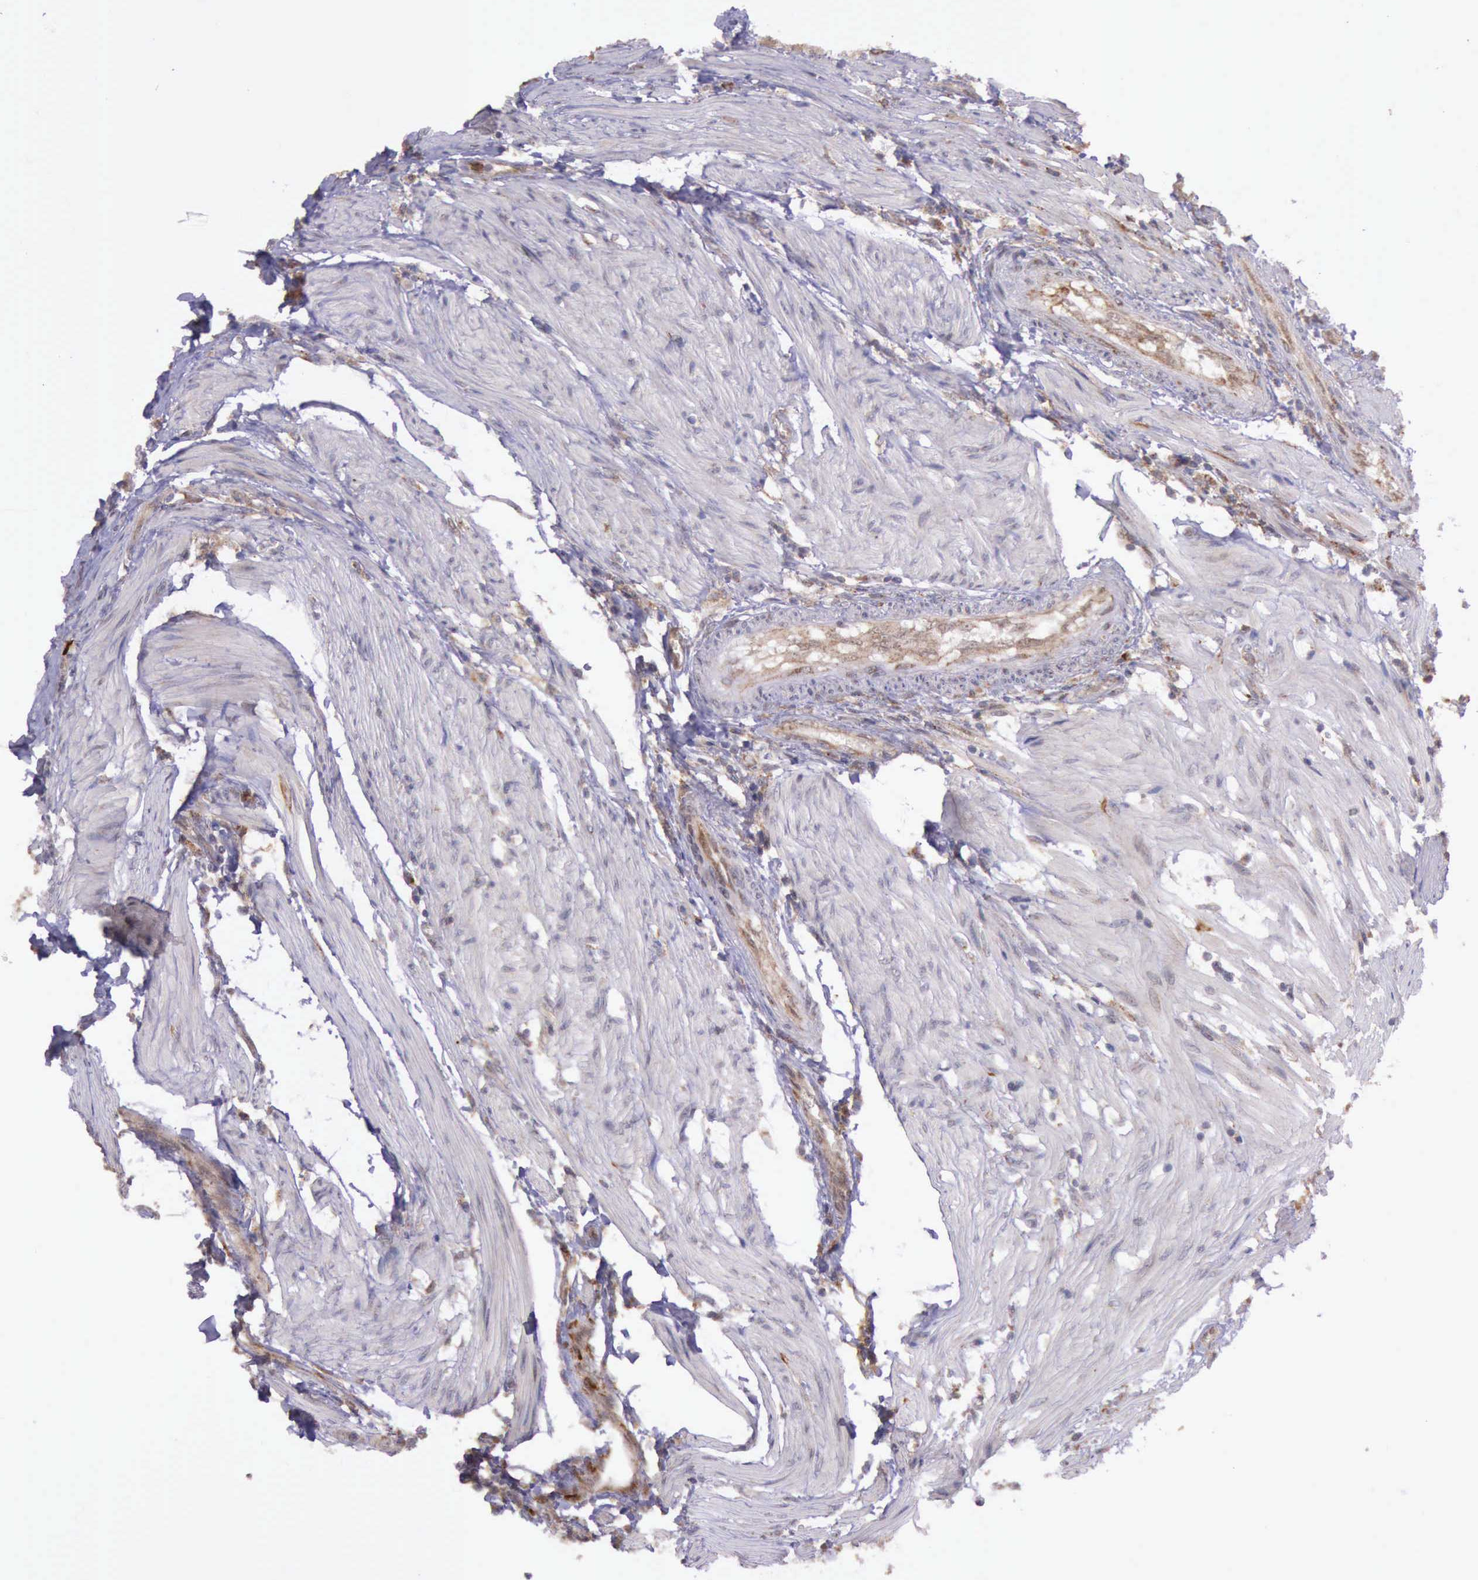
{"staining": {"intensity": "moderate", "quantity": ">75%", "location": "cytoplasmic/membranous"}, "tissue": "colorectal cancer", "cell_type": "Tumor cells", "image_type": "cancer", "snomed": [{"axis": "morphology", "description": "Adenocarcinoma, NOS"}, {"axis": "topography", "description": "Colon"}], "caption": "Tumor cells exhibit medium levels of moderate cytoplasmic/membranous expression in approximately >75% of cells in human colorectal adenocarcinoma.", "gene": "ARMCX3", "patient": {"sex": "female", "age": 46}}